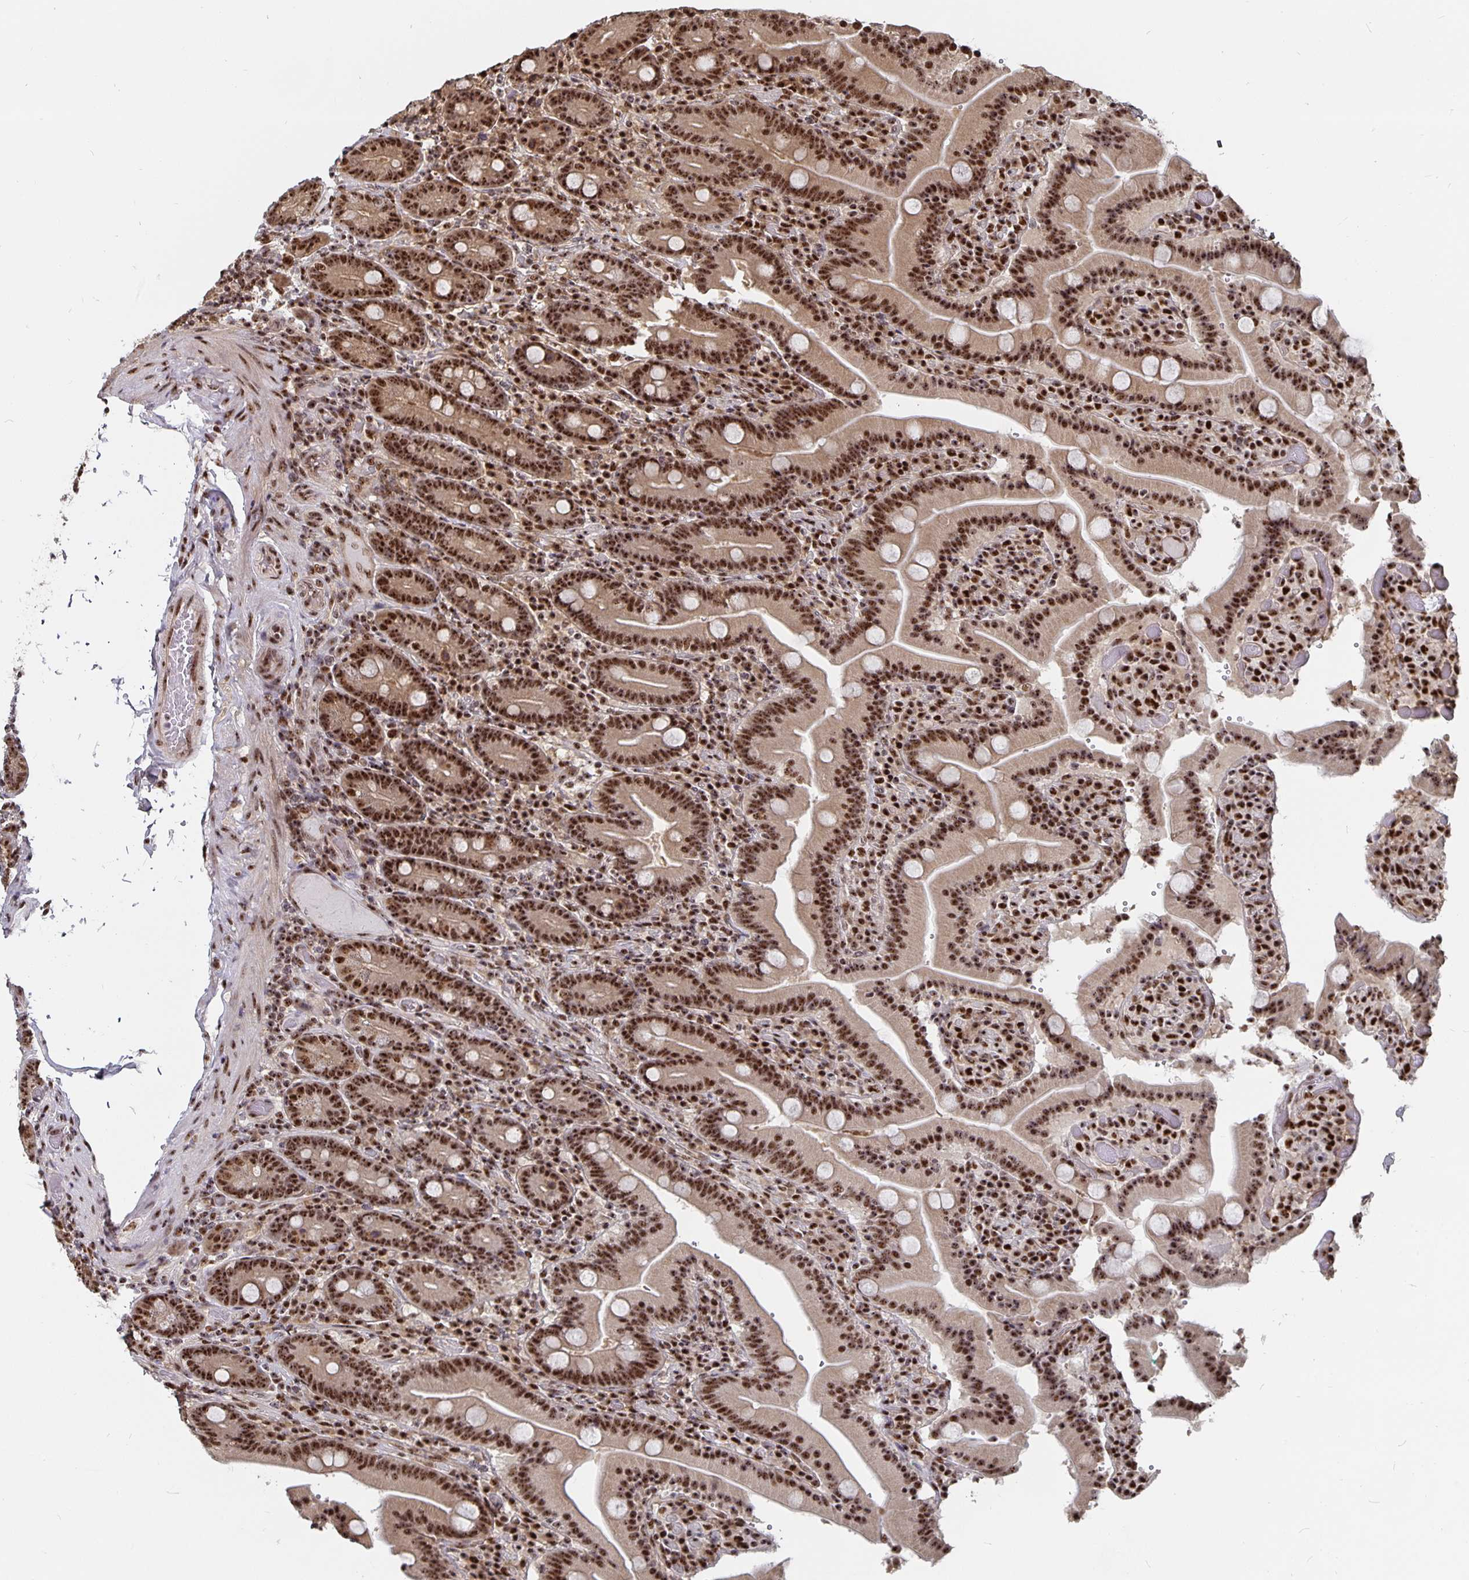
{"staining": {"intensity": "strong", "quantity": ">75%", "location": "nuclear"}, "tissue": "duodenum", "cell_type": "Glandular cells", "image_type": "normal", "snomed": [{"axis": "morphology", "description": "Normal tissue, NOS"}, {"axis": "topography", "description": "Duodenum"}], "caption": "Immunohistochemistry of benign human duodenum exhibits high levels of strong nuclear expression in about >75% of glandular cells. Using DAB (brown) and hematoxylin (blue) stains, captured at high magnification using brightfield microscopy.", "gene": "LAS1L", "patient": {"sex": "female", "age": 62}}